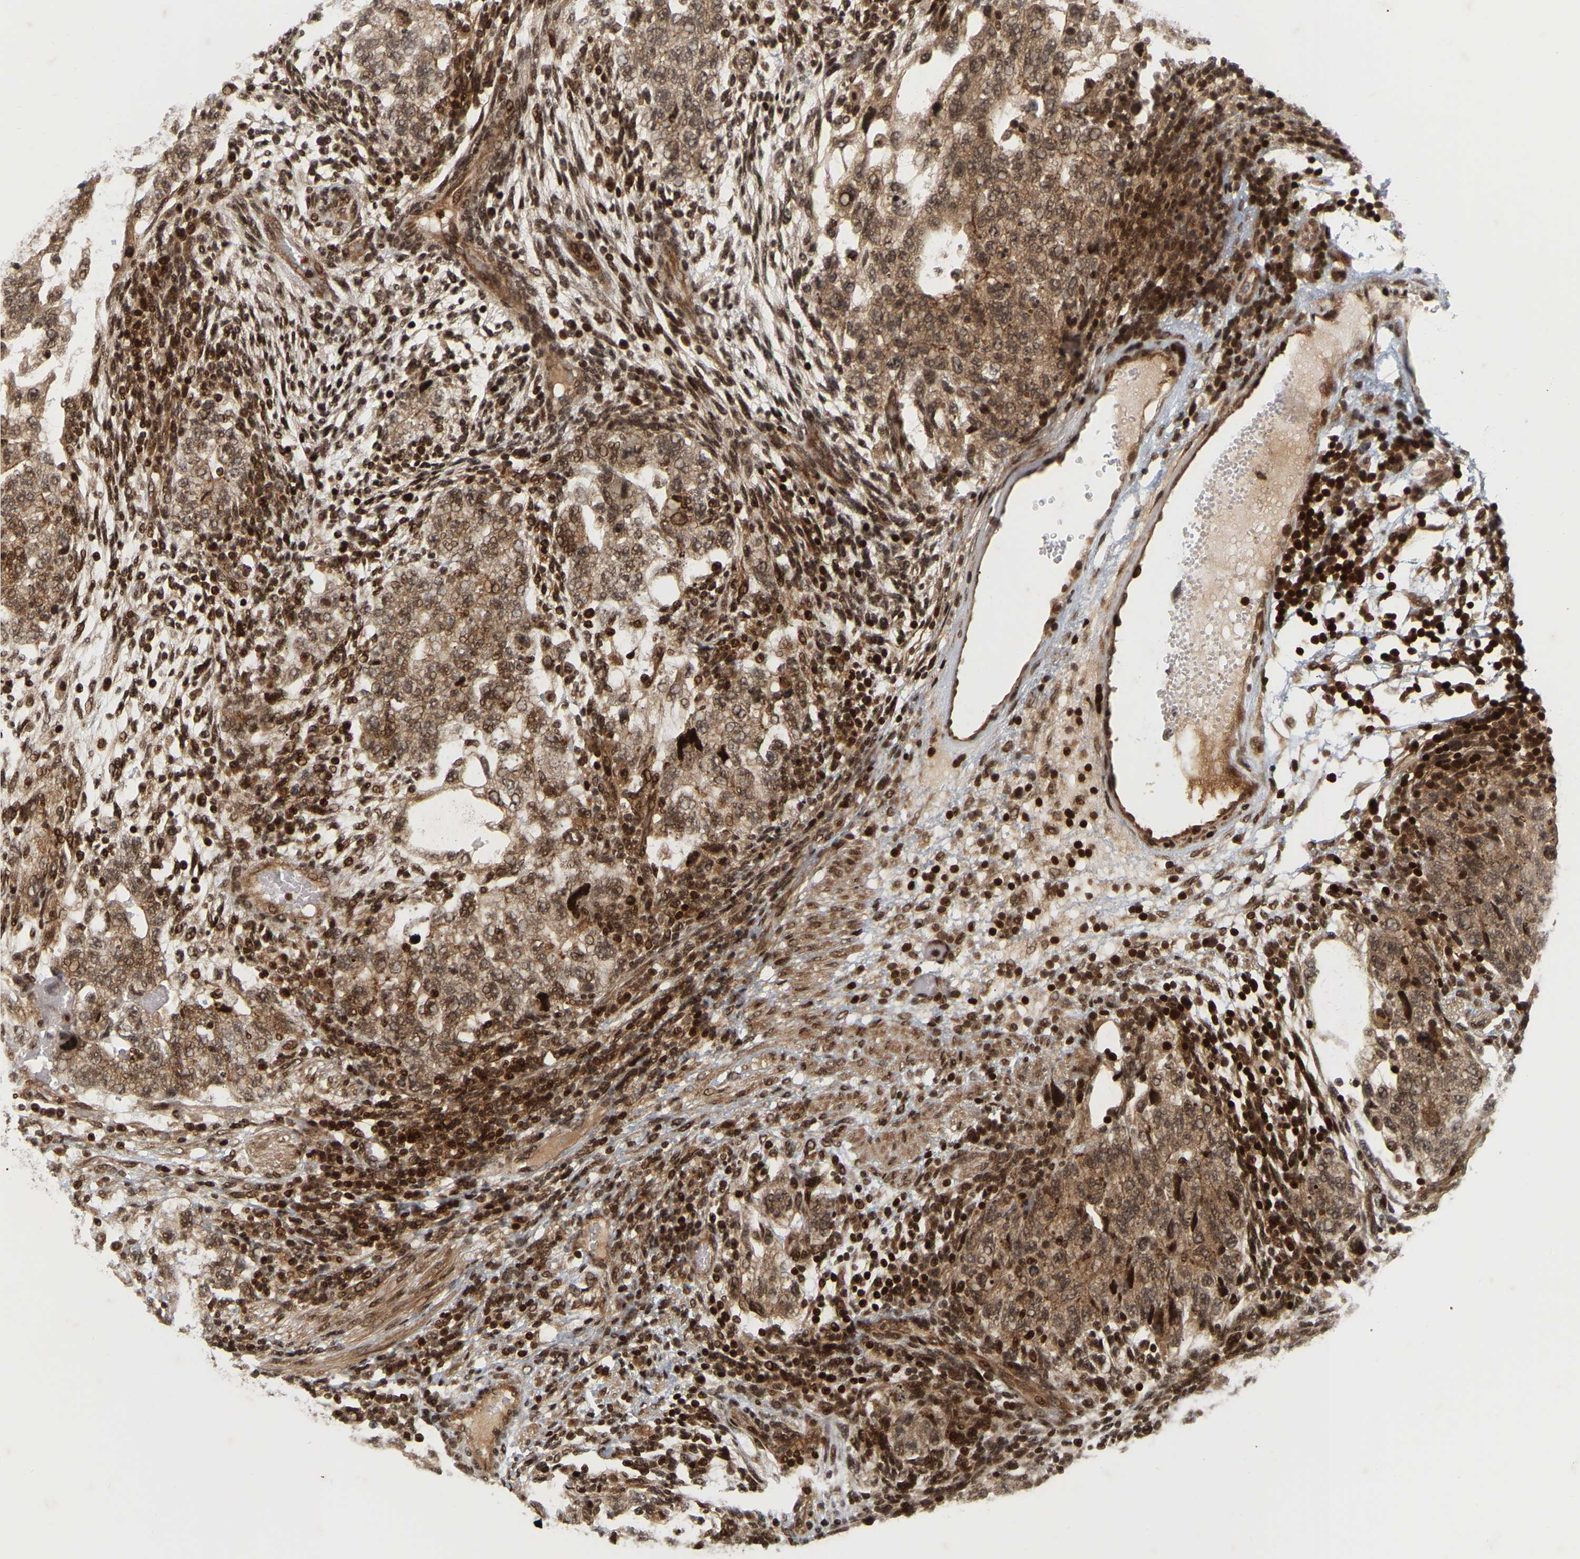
{"staining": {"intensity": "moderate", "quantity": ">75%", "location": "cytoplasmic/membranous,nuclear"}, "tissue": "testis cancer", "cell_type": "Tumor cells", "image_type": "cancer", "snomed": [{"axis": "morphology", "description": "Normal tissue, NOS"}, {"axis": "morphology", "description": "Carcinoma, Embryonal, NOS"}, {"axis": "topography", "description": "Testis"}], "caption": "Embryonal carcinoma (testis) stained for a protein shows moderate cytoplasmic/membranous and nuclear positivity in tumor cells. (DAB IHC, brown staining for protein, blue staining for nuclei).", "gene": "NFE2L2", "patient": {"sex": "male", "age": 36}}